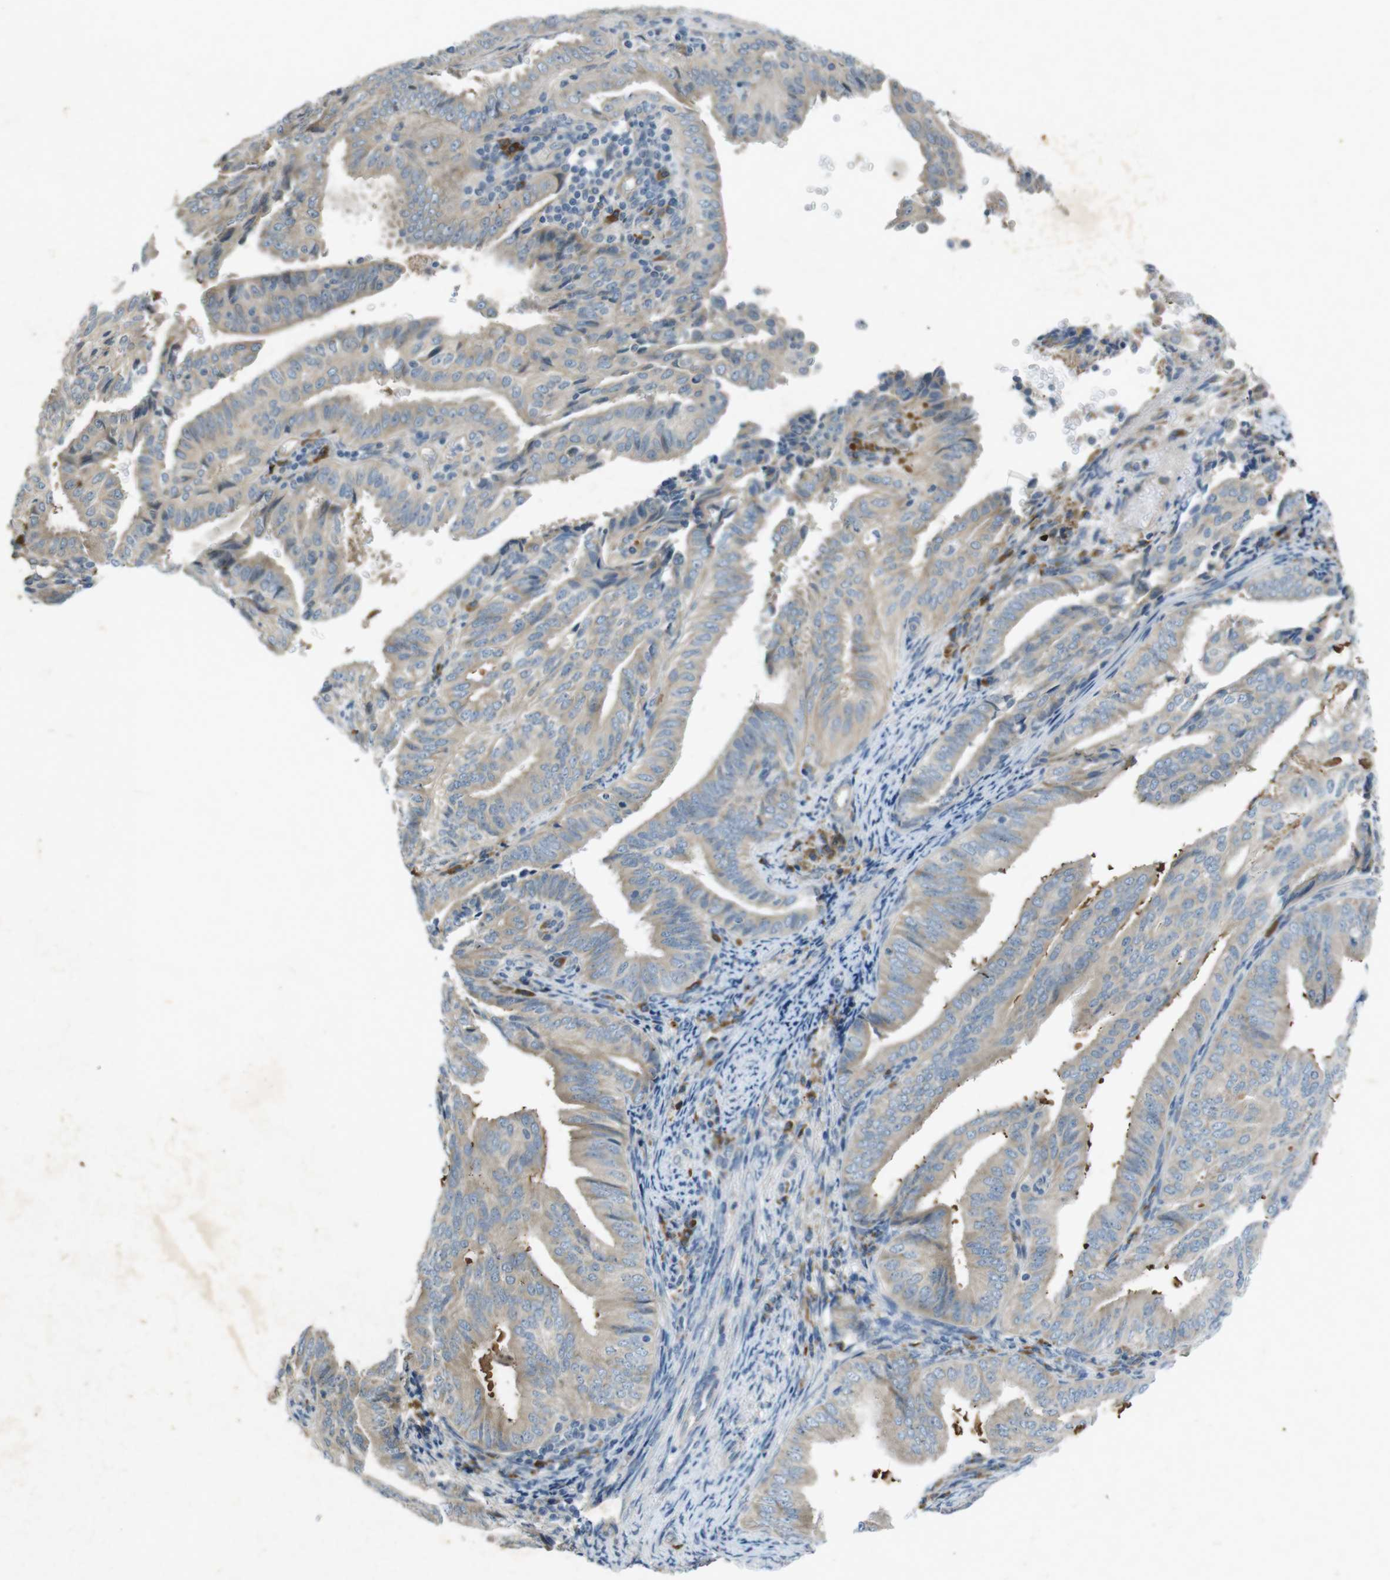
{"staining": {"intensity": "weak", "quantity": ">75%", "location": "cytoplasmic/membranous"}, "tissue": "endometrial cancer", "cell_type": "Tumor cells", "image_type": "cancer", "snomed": [{"axis": "morphology", "description": "Adenocarcinoma, NOS"}, {"axis": "topography", "description": "Endometrium"}], "caption": "A micrograph showing weak cytoplasmic/membranous positivity in approximately >75% of tumor cells in endometrial adenocarcinoma, as visualized by brown immunohistochemical staining.", "gene": "FLCN", "patient": {"sex": "female", "age": 58}}